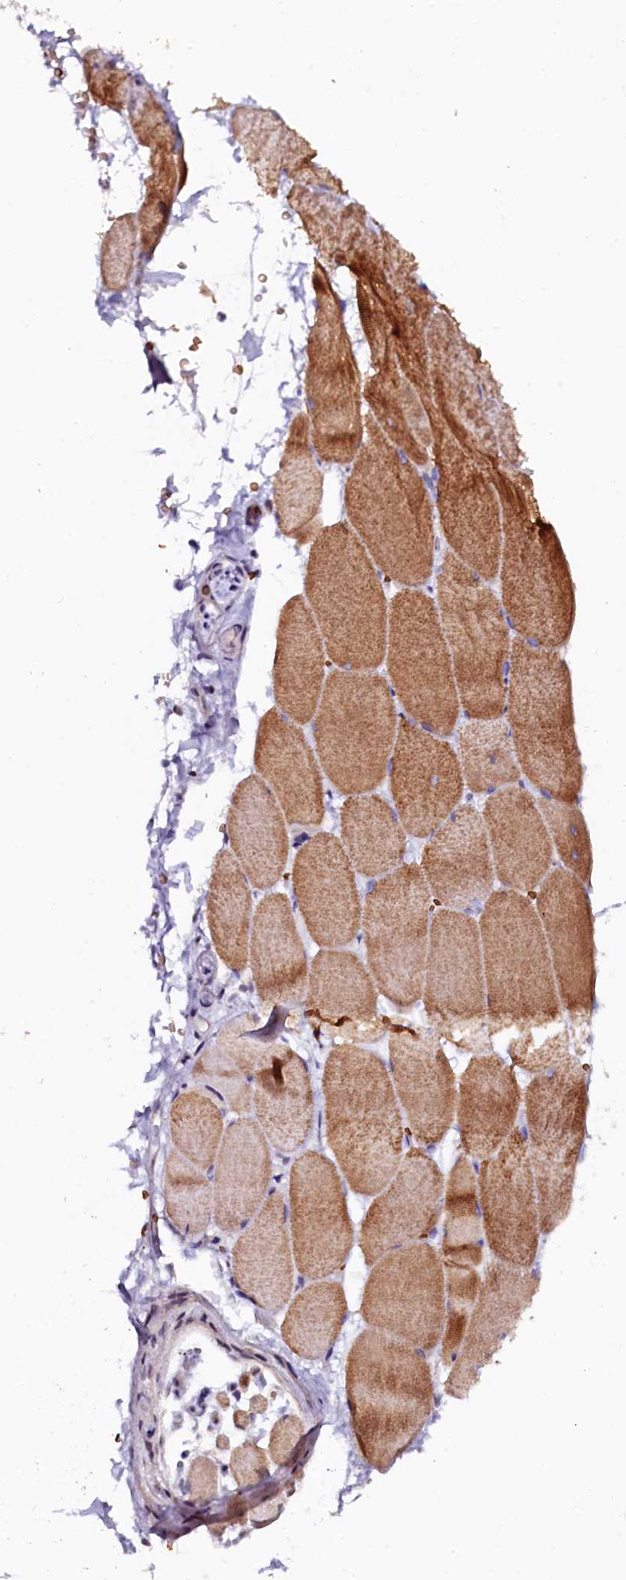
{"staining": {"intensity": "moderate", "quantity": "25%-75%", "location": "cytoplasmic/membranous"}, "tissue": "skeletal muscle", "cell_type": "Myocytes", "image_type": "normal", "snomed": [{"axis": "morphology", "description": "Normal tissue, NOS"}, {"axis": "topography", "description": "Skeletal muscle"}, {"axis": "topography", "description": "Parathyroid gland"}], "caption": "Myocytes reveal medium levels of moderate cytoplasmic/membranous staining in approximately 25%-75% of cells in benign human skeletal muscle. (Brightfield microscopy of DAB IHC at high magnification).", "gene": "CTDSPL2", "patient": {"sex": "female", "age": 37}}